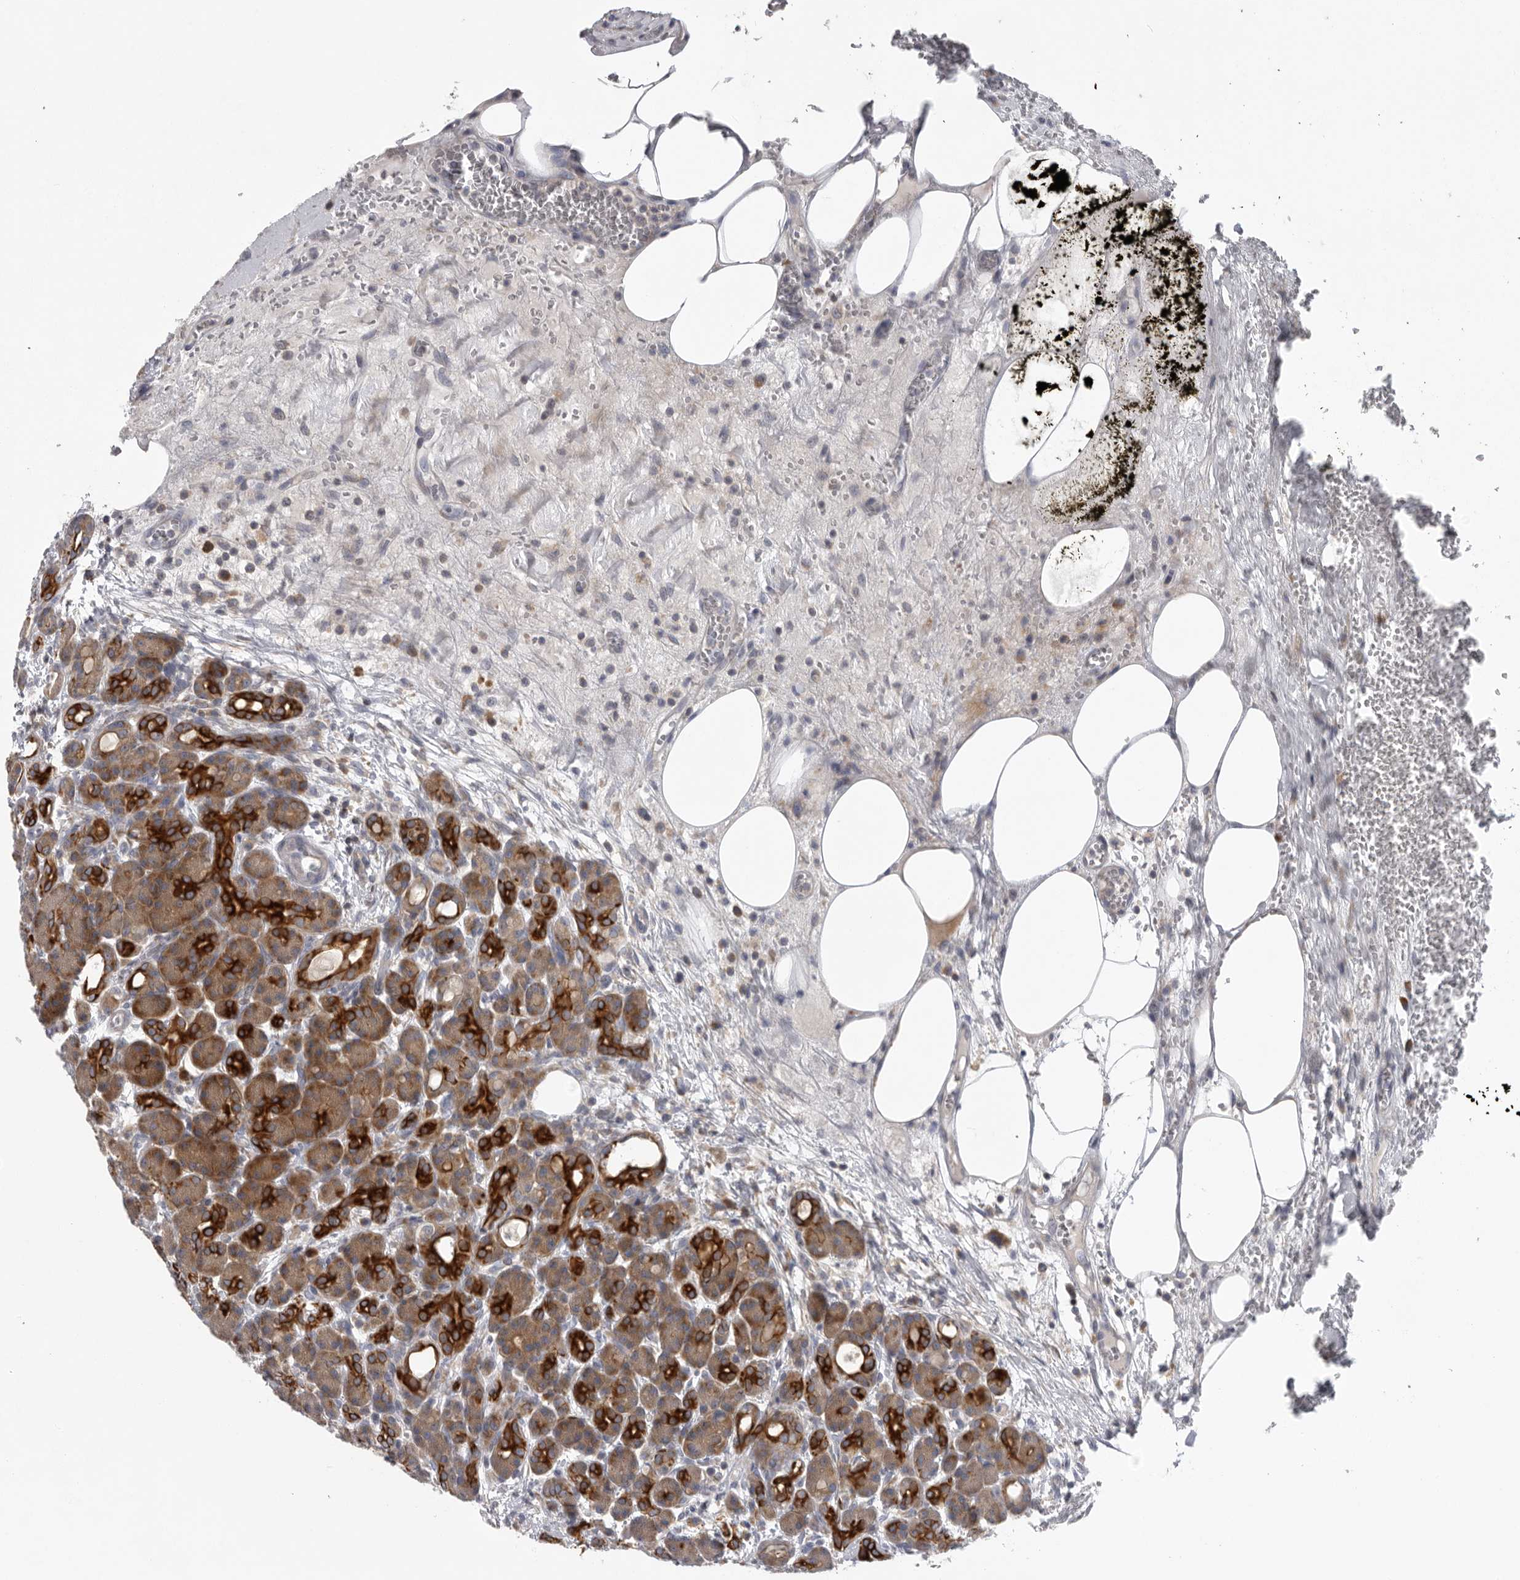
{"staining": {"intensity": "strong", "quantity": ">75%", "location": "cytoplasmic/membranous"}, "tissue": "pancreas", "cell_type": "Exocrine glandular cells", "image_type": "normal", "snomed": [{"axis": "morphology", "description": "Normal tissue, NOS"}, {"axis": "topography", "description": "Pancreas"}], "caption": "Approximately >75% of exocrine glandular cells in normal pancreas display strong cytoplasmic/membranous protein expression as visualized by brown immunohistochemical staining.", "gene": "USP24", "patient": {"sex": "male", "age": 63}}